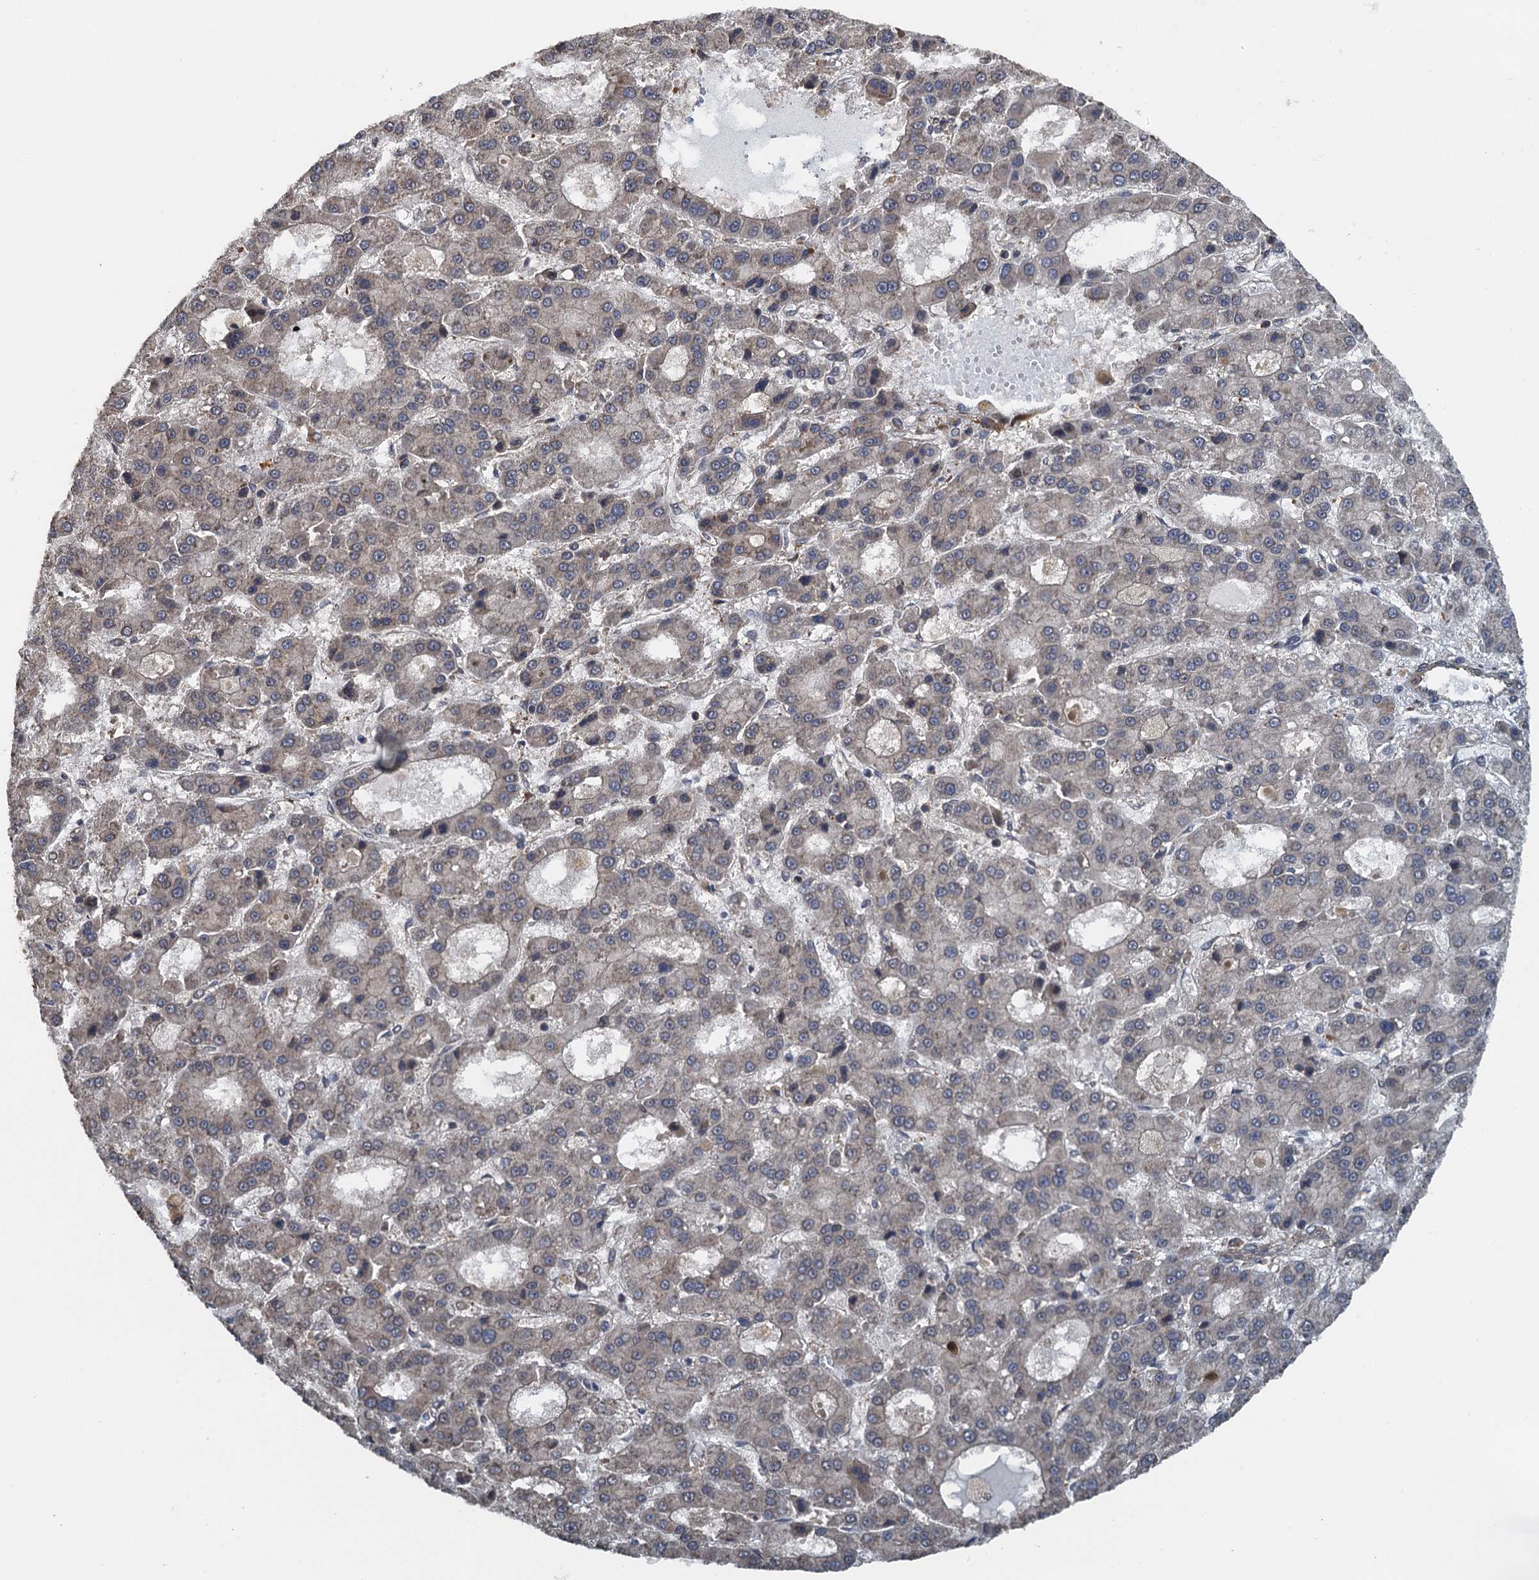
{"staining": {"intensity": "negative", "quantity": "none", "location": "none"}, "tissue": "liver cancer", "cell_type": "Tumor cells", "image_type": "cancer", "snomed": [{"axis": "morphology", "description": "Carcinoma, Hepatocellular, NOS"}, {"axis": "topography", "description": "Liver"}], "caption": "Immunohistochemistry (IHC) image of neoplastic tissue: liver cancer stained with DAB (3,3'-diaminobenzidine) demonstrates no significant protein expression in tumor cells.", "gene": "MEAK7", "patient": {"sex": "male", "age": 70}}